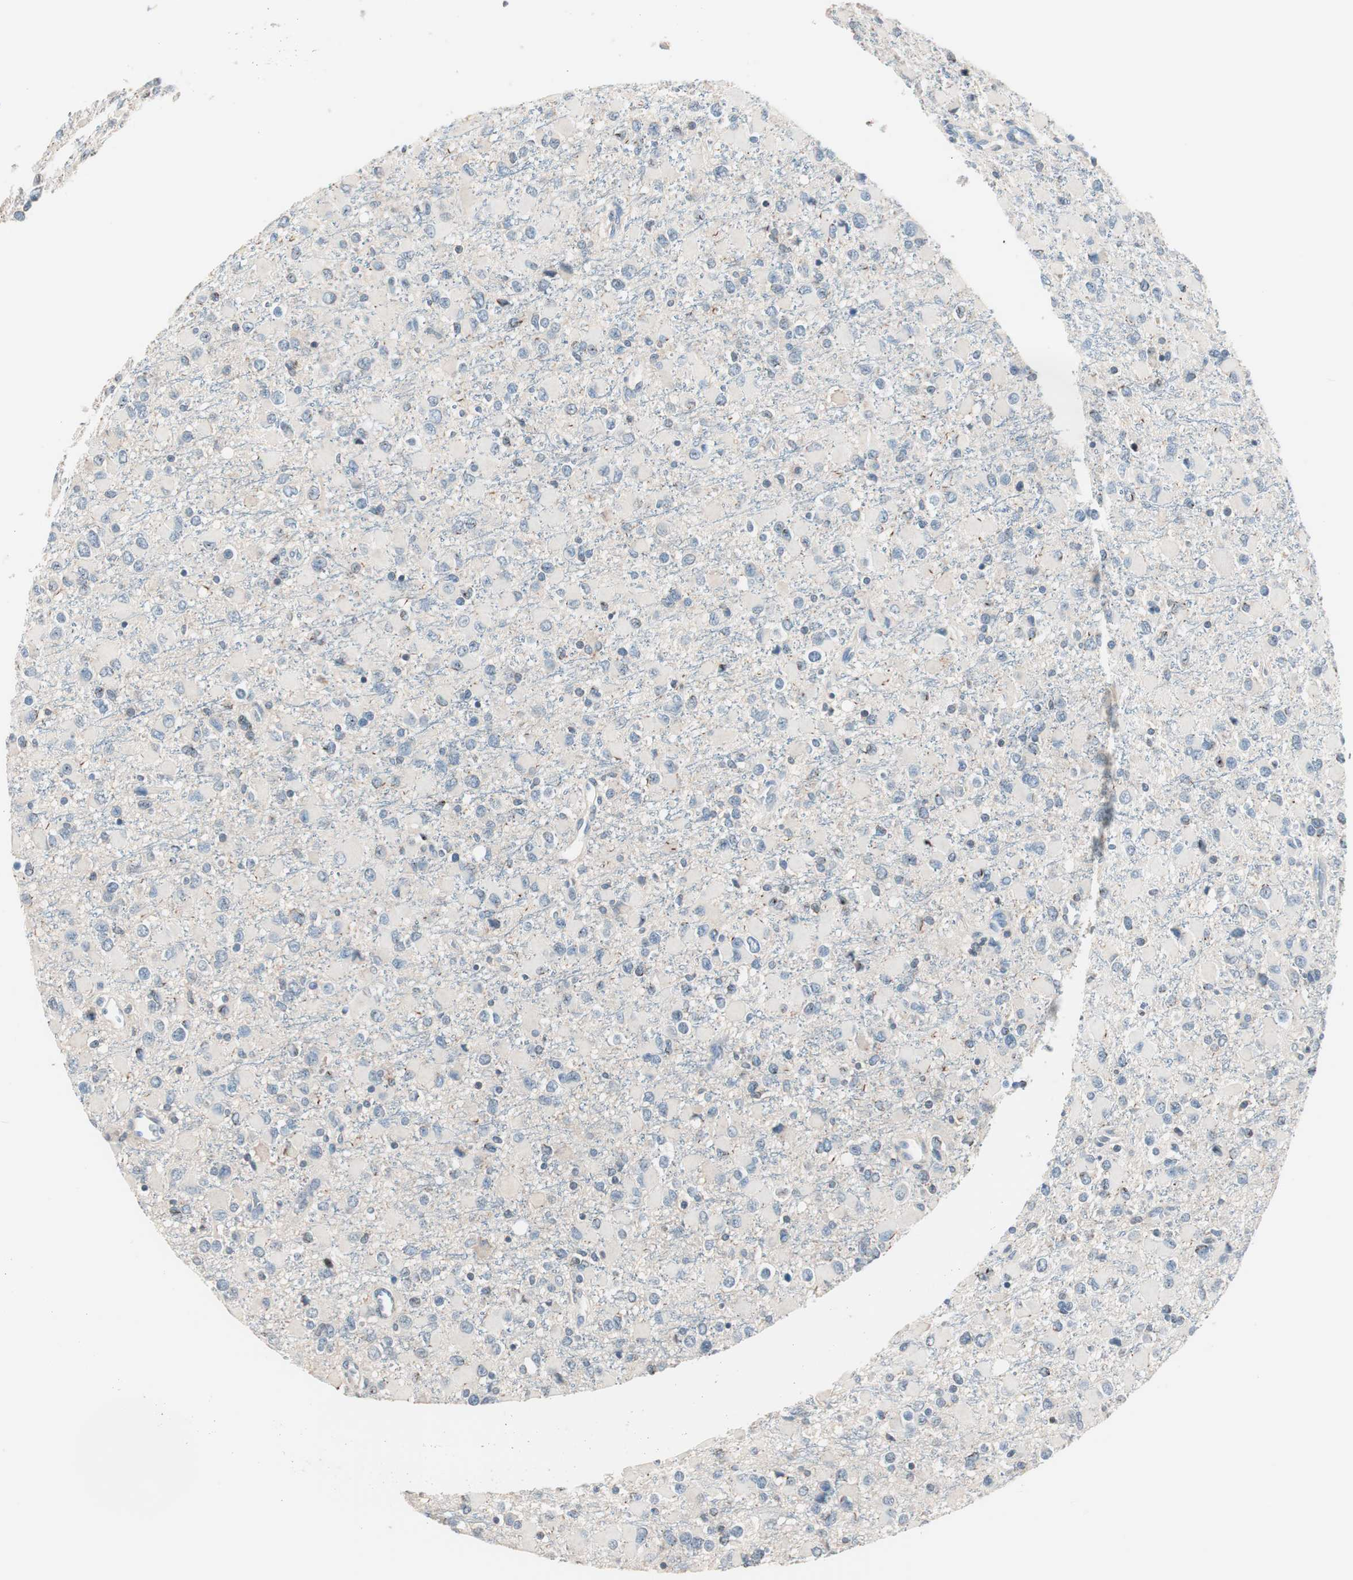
{"staining": {"intensity": "negative", "quantity": "none", "location": "none"}, "tissue": "glioma", "cell_type": "Tumor cells", "image_type": "cancer", "snomed": [{"axis": "morphology", "description": "Glioma, malignant, Low grade"}, {"axis": "topography", "description": "Brain"}], "caption": "The photomicrograph demonstrates no significant positivity in tumor cells of malignant low-grade glioma.", "gene": "RAD54B", "patient": {"sex": "male", "age": 42}}